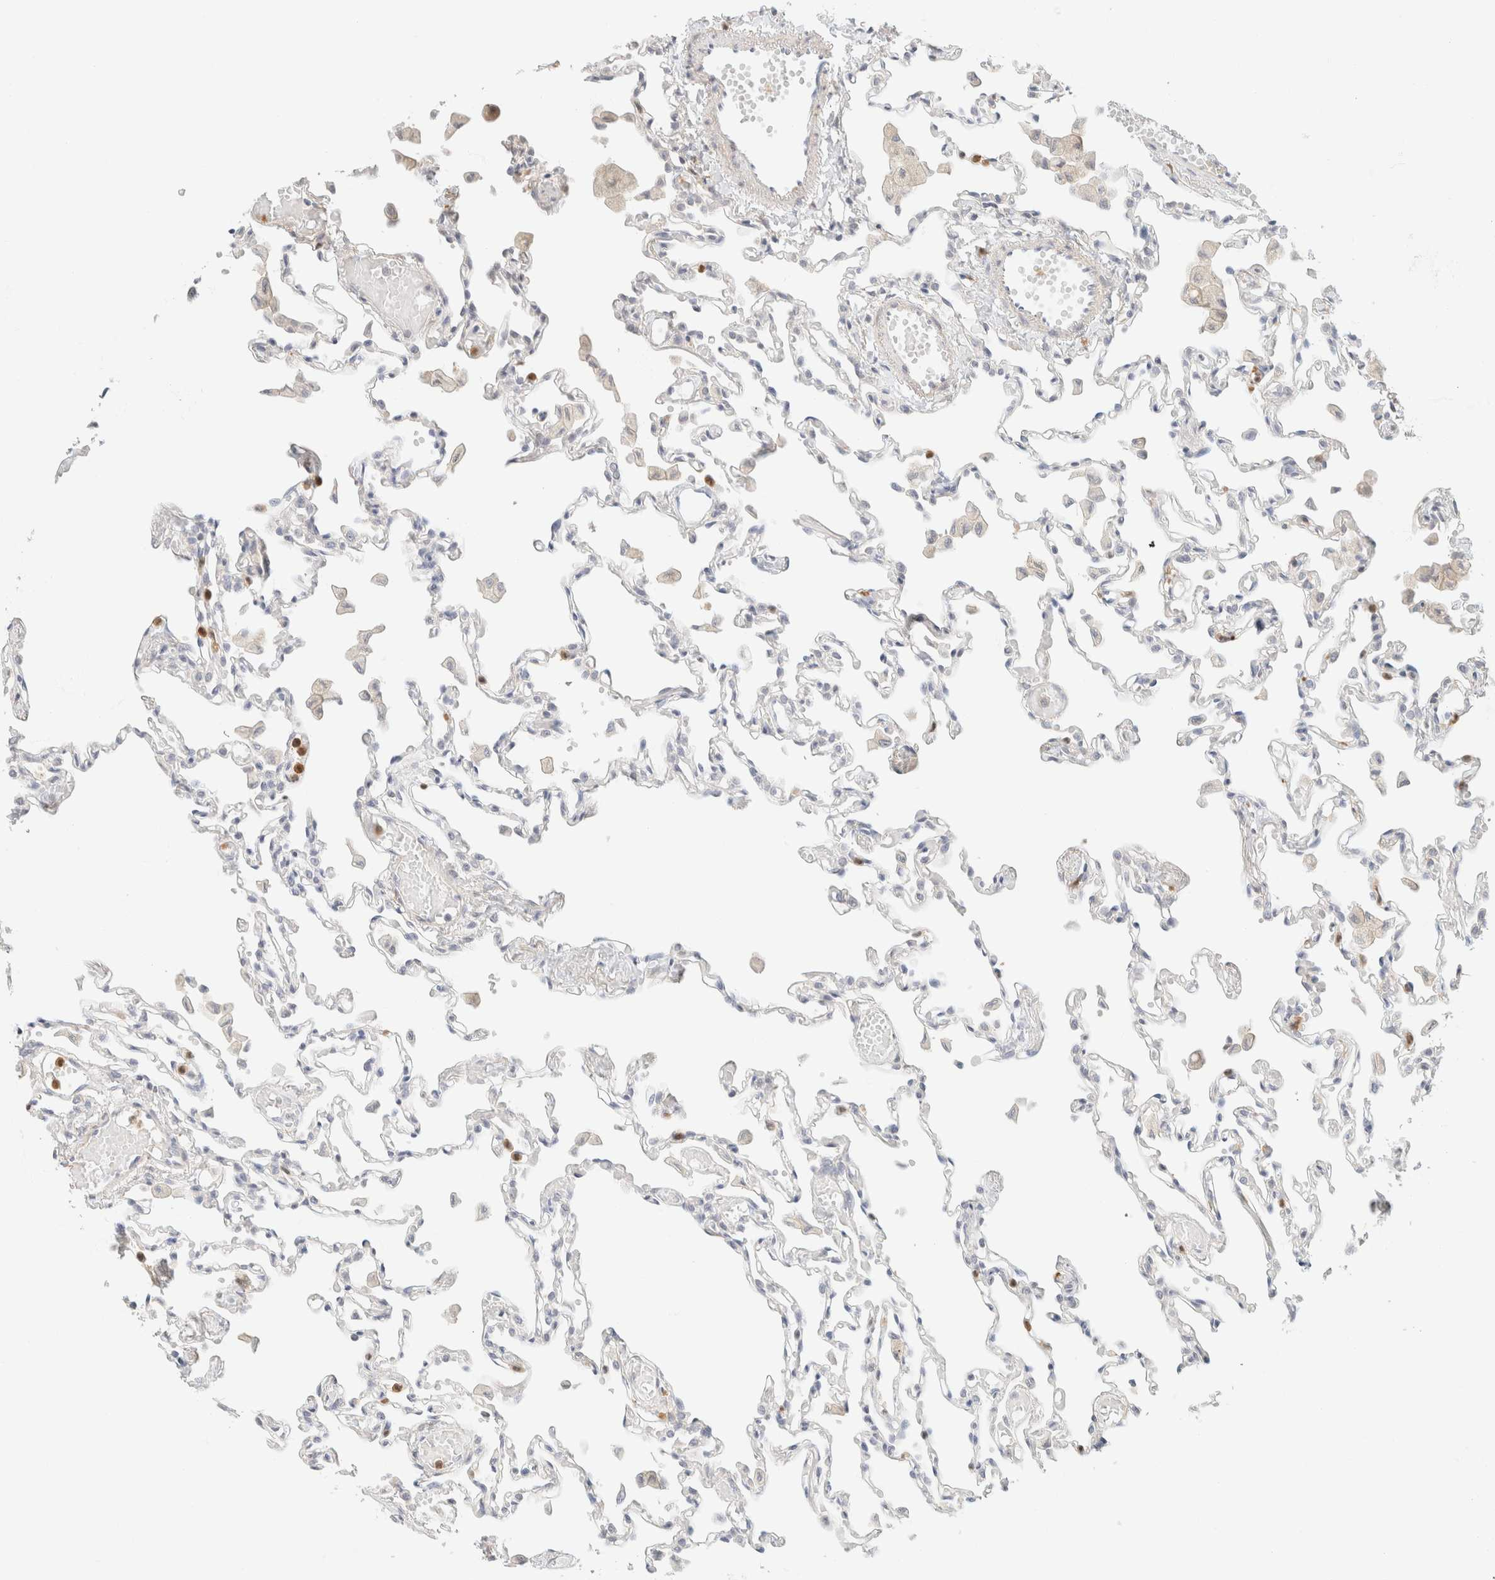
{"staining": {"intensity": "negative", "quantity": "none", "location": "none"}, "tissue": "lung", "cell_type": "Alveolar cells", "image_type": "normal", "snomed": [{"axis": "morphology", "description": "Normal tissue, NOS"}, {"axis": "topography", "description": "Bronchus"}, {"axis": "topography", "description": "Lung"}], "caption": "This is an immunohistochemistry photomicrograph of unremarkable lung. There is no positivity in alveolar cells.", "gene": "GPI", "patient": {"sex": "female", "age": 49}}